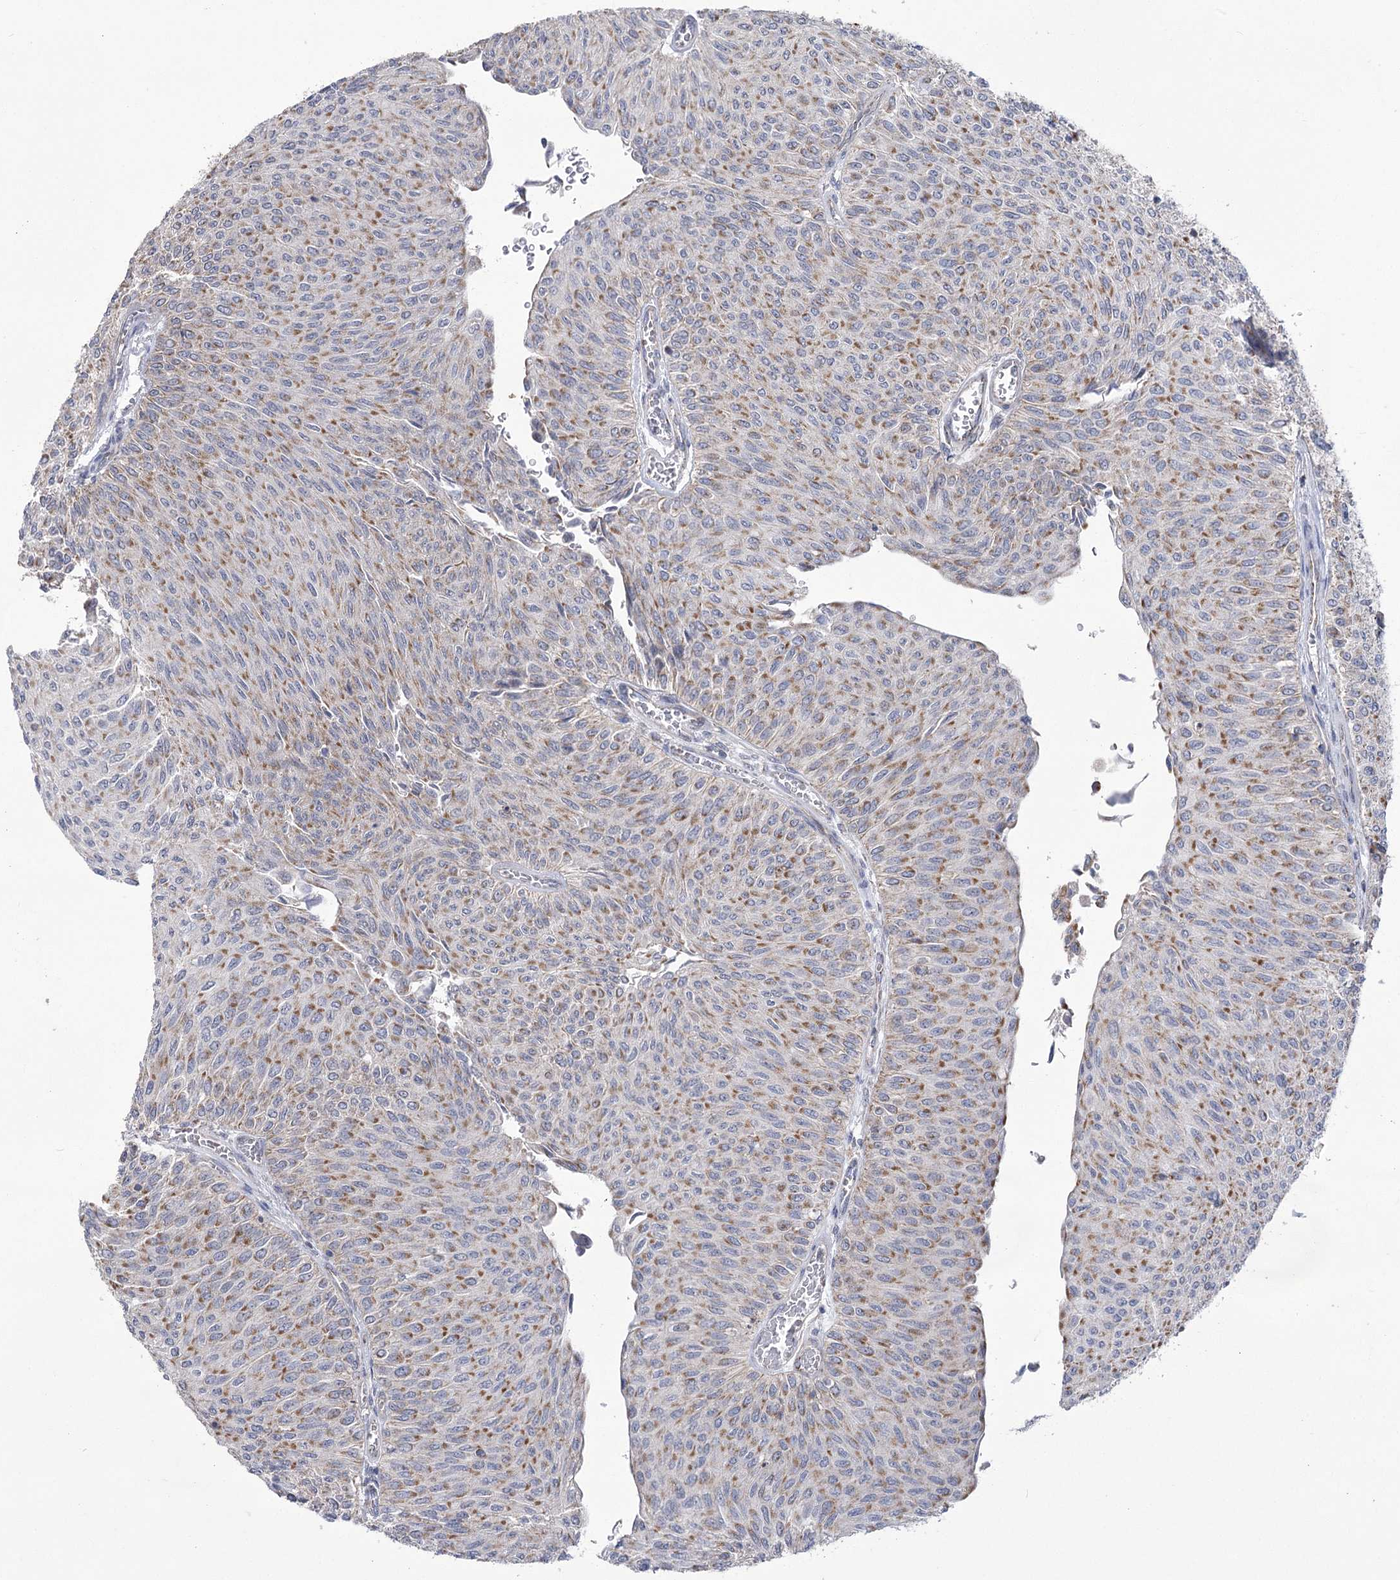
{"staining": {"intensity": "moderate", "quantity": ">75%", "location": "cytoplasmic/membranous"}, "tissue": "urothelial cancer", "cell_type": "Tumor cells", "image_type": "cancer", "snomed": [{"axis": "morphology", "description": "Urothelial carcinoma, Low grade"}, {"axis": "topography", "description": "Urinary bladder"}], "caption": "Immunohistochemical staining of human low-grade urothelial carcinoma shows medium levels of moderate cytoplasmic/membranous positivity in about >75% of tumor cells. (DAB (3,3'-diaminobenzidine) = brown stain, brightfield microscopy at high magnification).", "gene": "PDHB", "patient": {"sex": "male", "age": 78}}